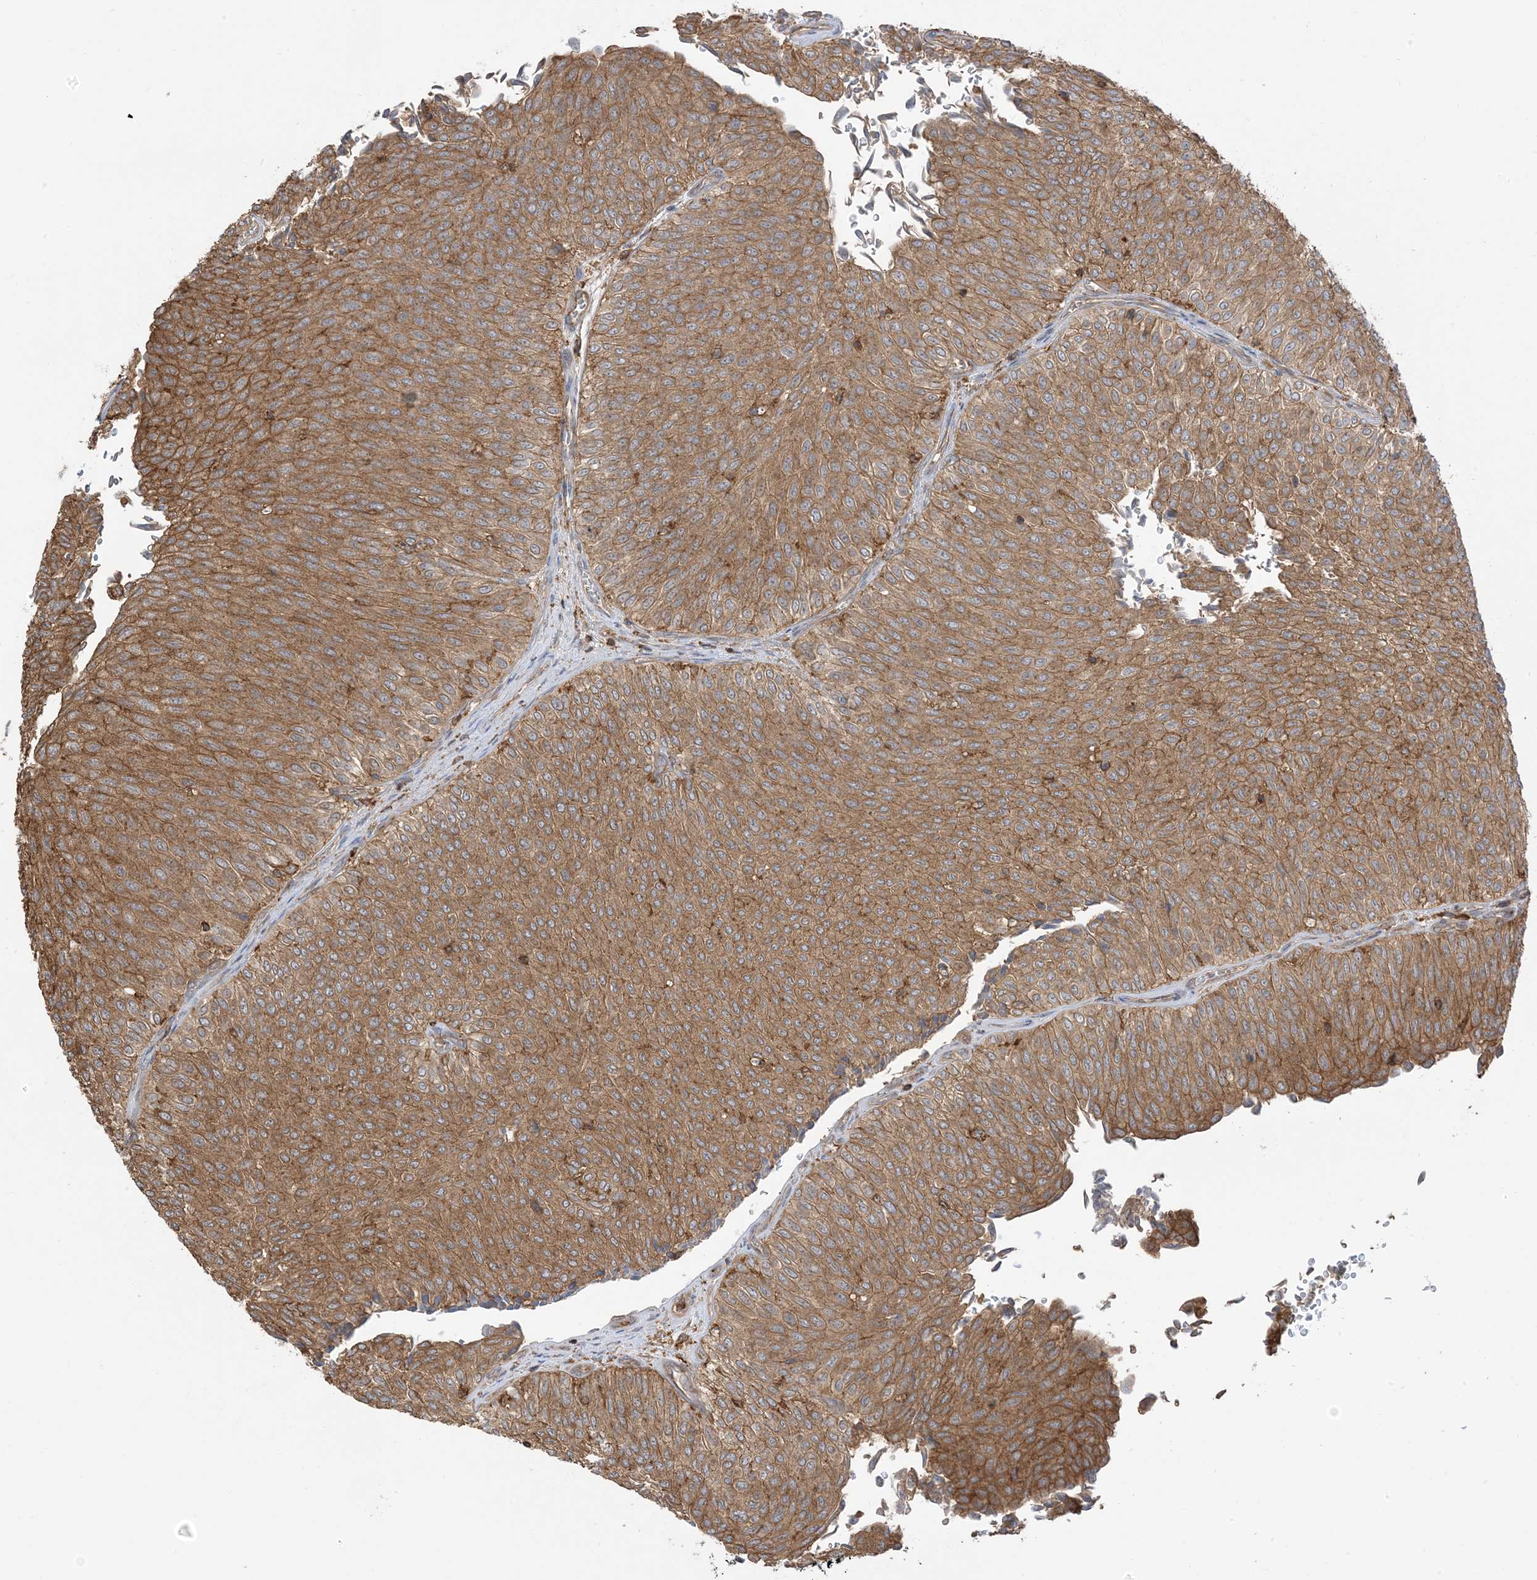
{"staining": {"intensity": "moderate", "quantity": ">75%", "location": "cytoplasmic/membranous"}, "tissue": "urothelial cancer", "cell_type": "Tumor cells", "image_type": "cancer", "snomed": [{"axis": "morphology", "description": "Urothelial carcinoma, Low grade"}, {"axis": "topography", "description": "Urinary bladder"}], "caption": "The histopathology image displays immunohistochemical staining of urothelial cancer. There is moderate cytoplasmic/membranous positivity is appreciated in about >75% of tumor cells.", "gene": "CAPZB", "patient": {"sex": "male", "age": 78}}